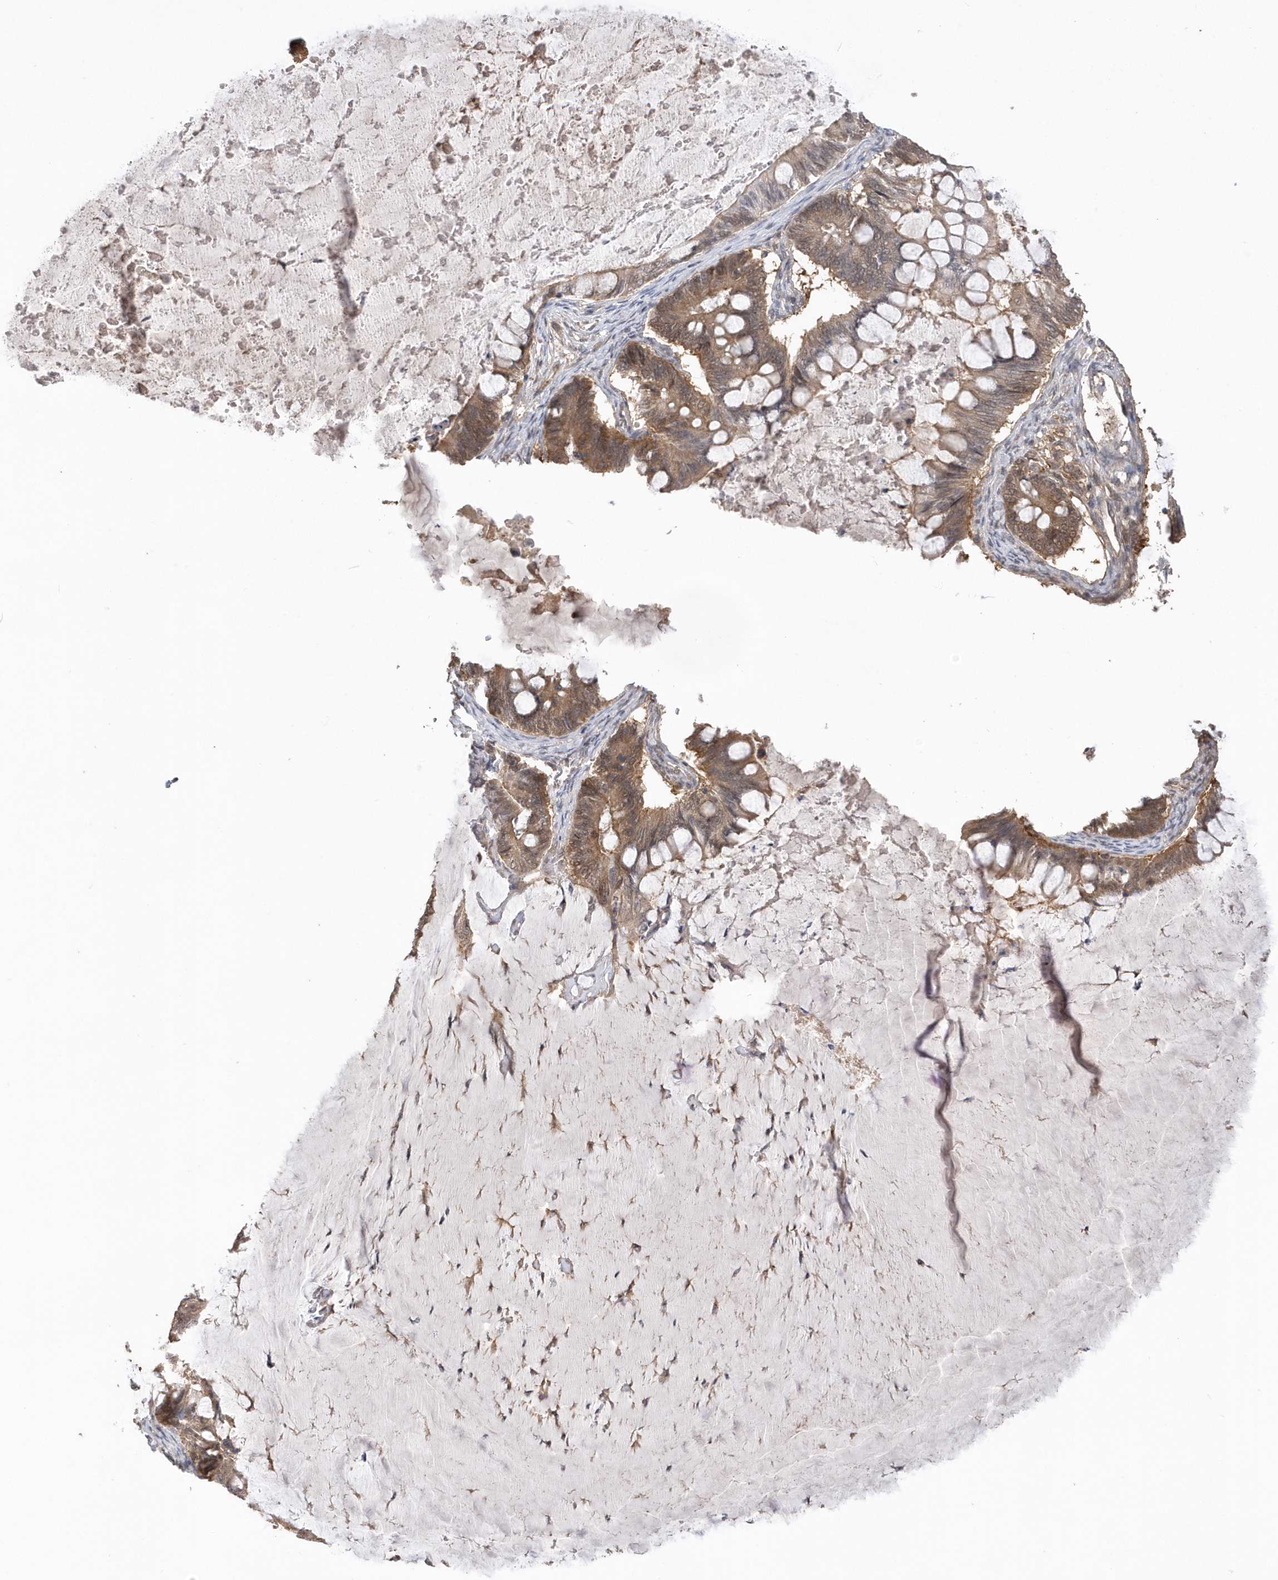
{"staining": {"intensity": "moderate", "quantity": ">75%", "location": "cytoplasmic/membranous,nuclear"}, "tissue": "ovarian cancer", "cell_type": "Tumor cells", "image_type": "cancer", "snomed": [{"axis": "morphology", "description": "Cystadenocarcinoma, mucinous, NOS"}, {"axis": "topography", "description": "Ovary"}], "caption": "Immunohistochemical staining of human ovarian mucinous cystadenocarcinoma exhibits medium levels of moderate cytoplasmic/membranous and nuclear positivity in about >75% of tumor cells.", "gene": "RPE", "patient": {"sex": "female", "age": 61}}